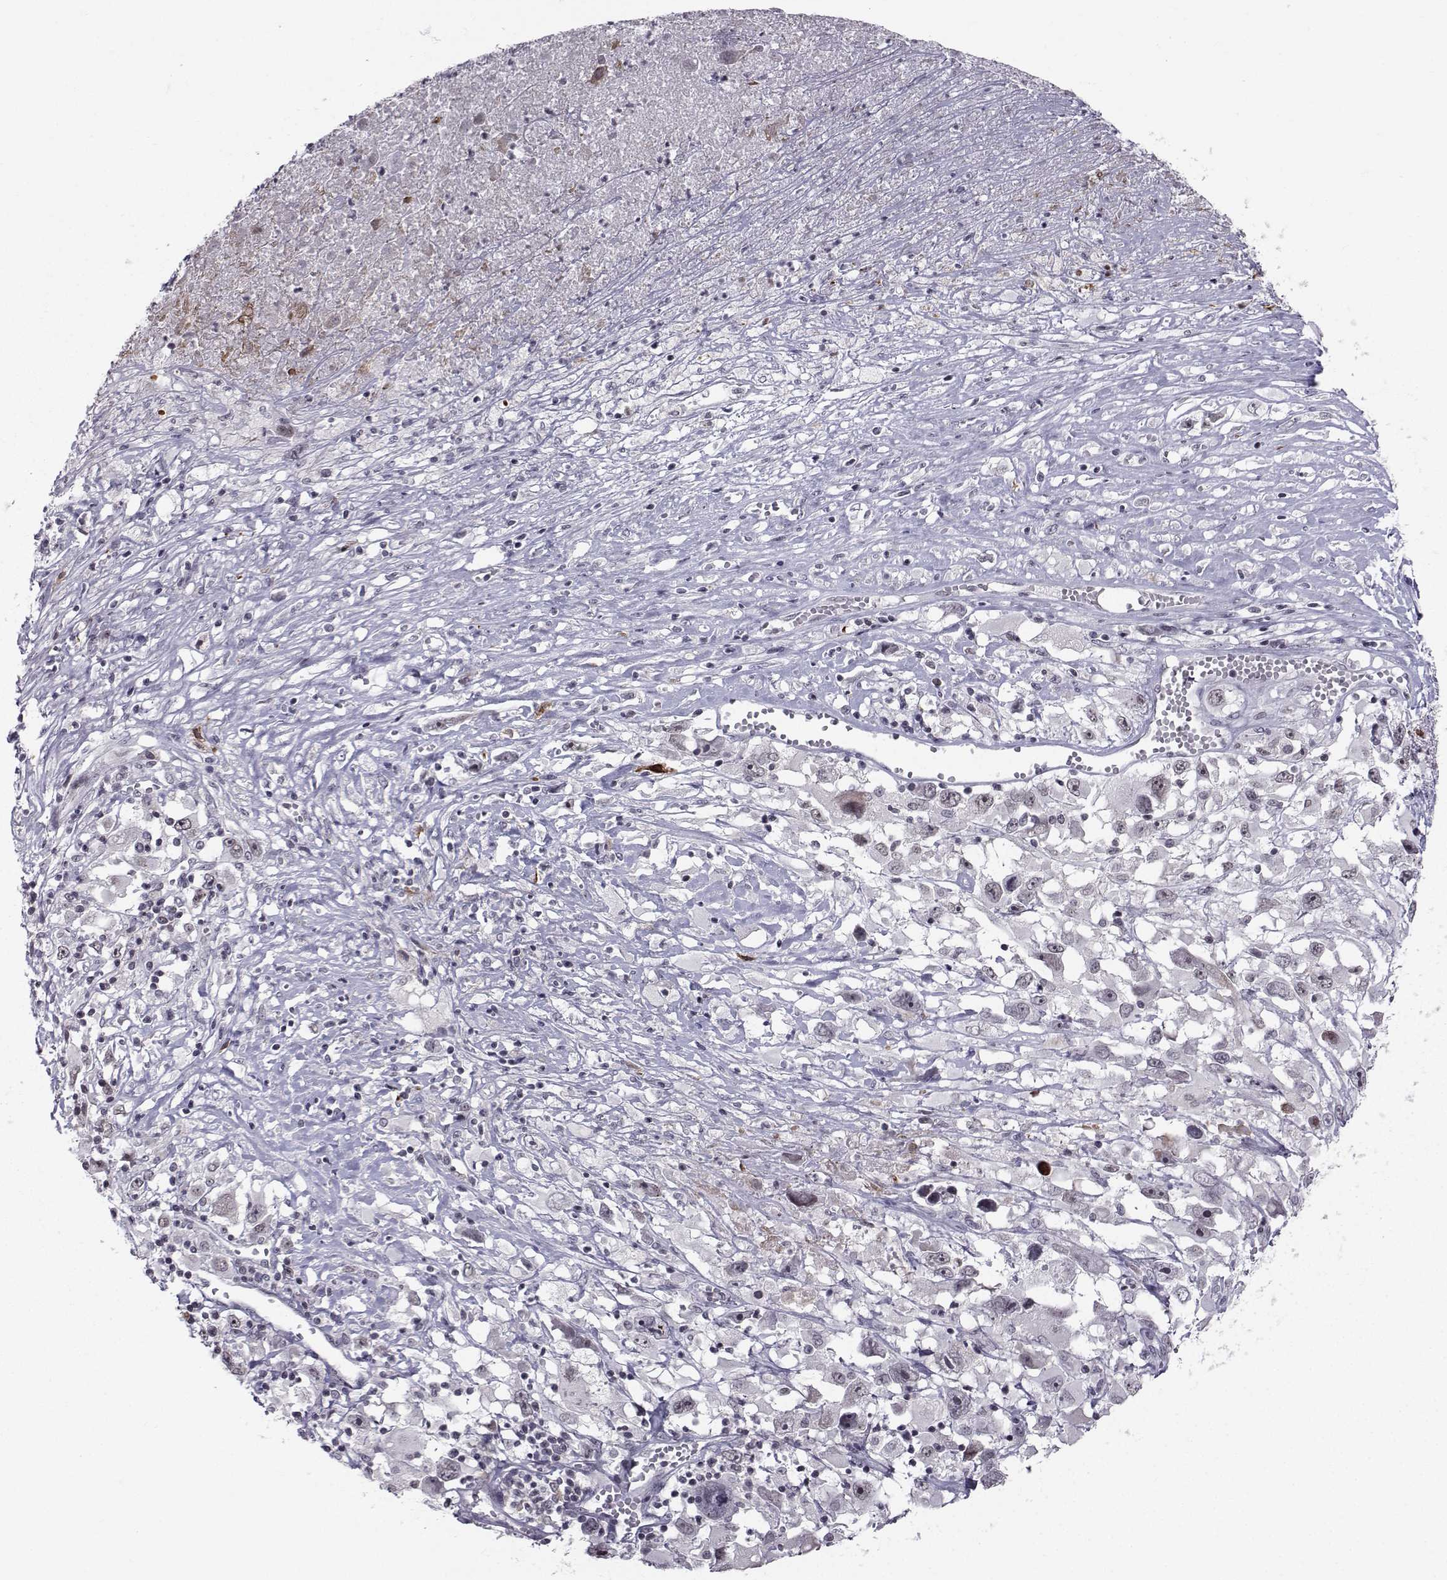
{"staining": {"intensity": "negative", "quantity": "none", "location": "none"}, "tissue": "melanoma", "cell_type": "Tumor cells", "image_type": "cancer", "snomed": [{"axis": "morphology", "description": "Malignant melanoma, Metastatic site"}, {"axis": "topography", "description": "Soft tissue"}], "caption": "Protein analysis of malignant melanoma (metastatic site) displays no significant staining in tumor cells.", "gene": "MARCHF4", "patient": {"sex": "male", "age": 50}}